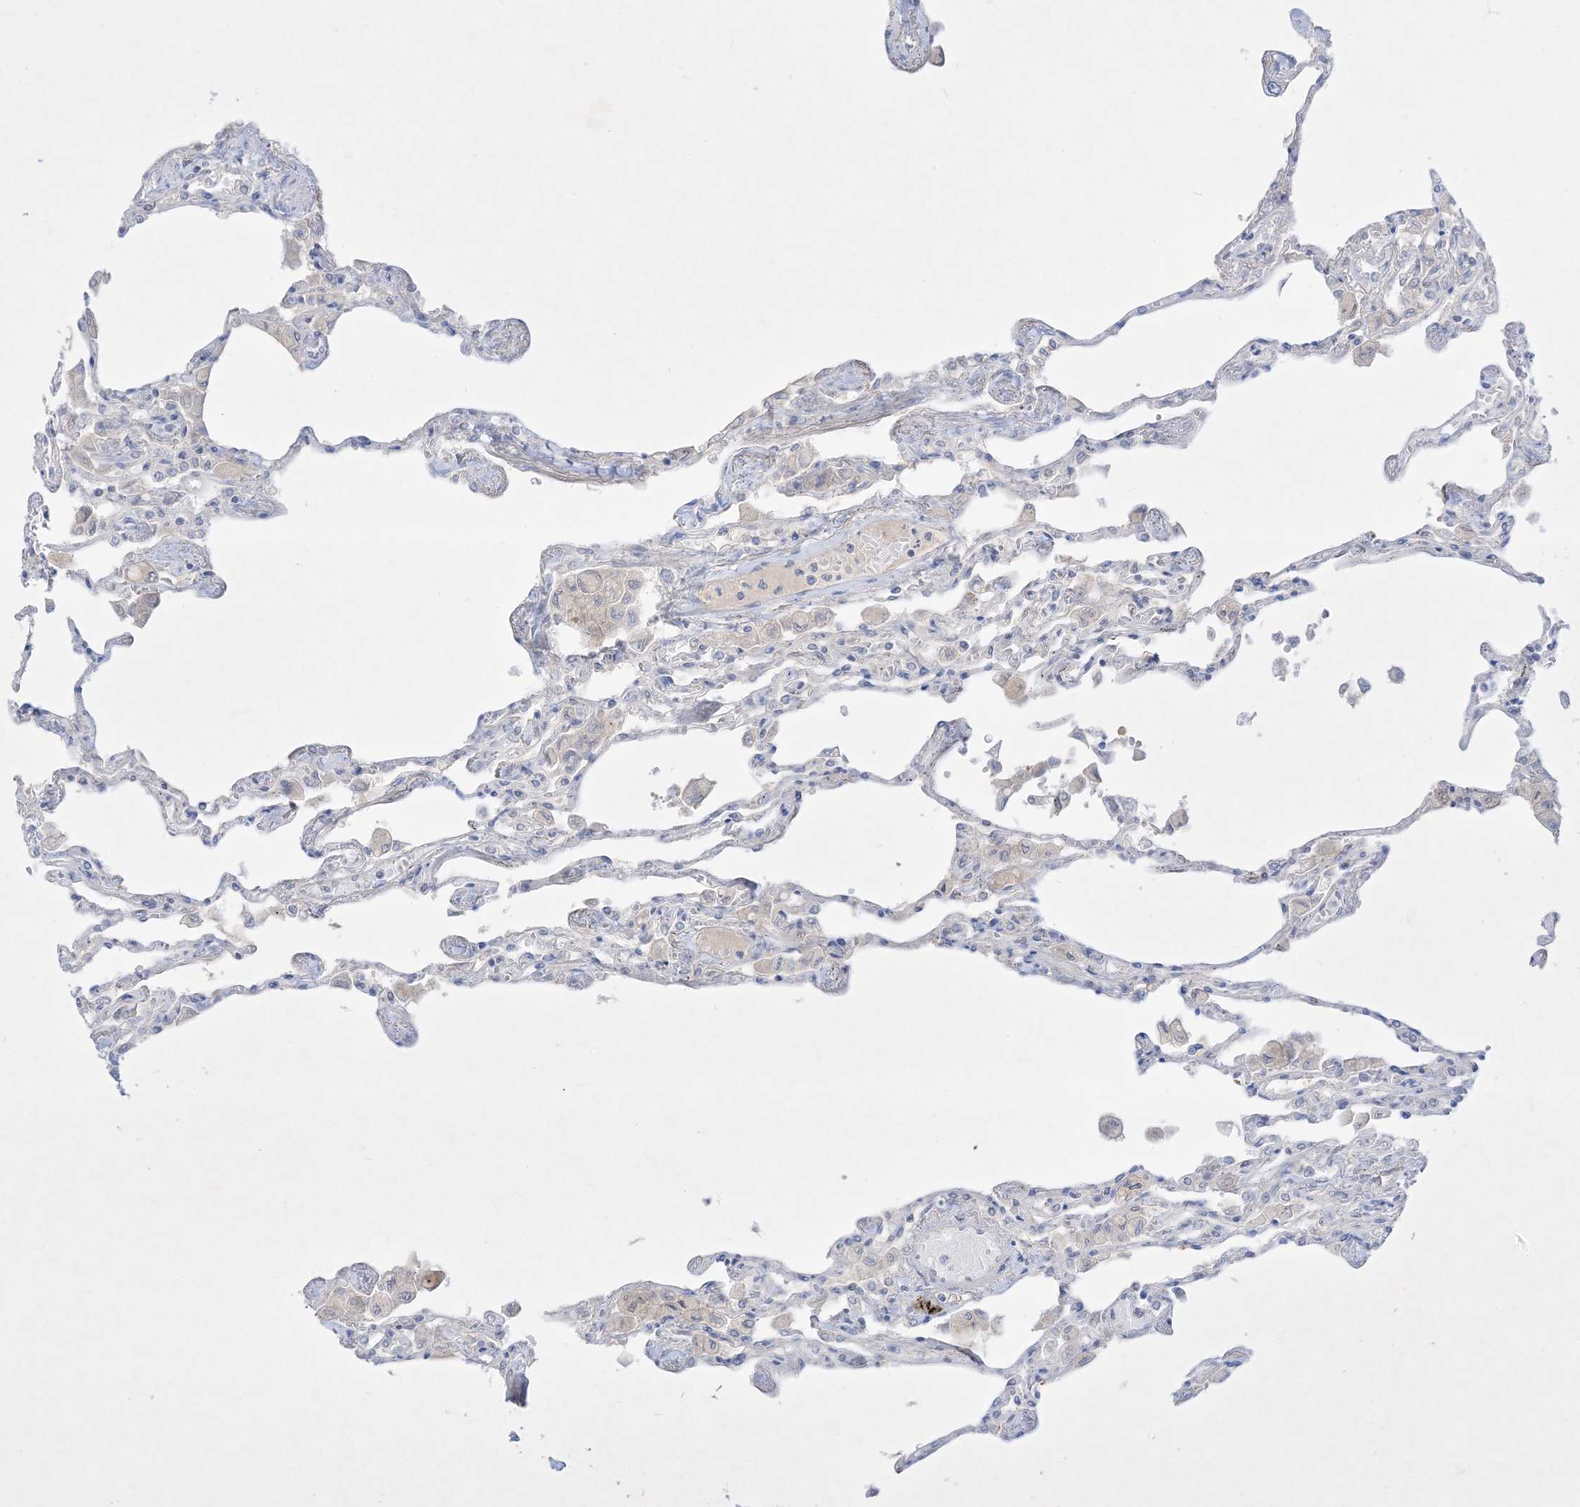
{"staining": {"intensity": "negative", "quantity": "none", "location": "none"}, "tissue": "lung", "cell_type": "Alveolar cells", "image_type": "normal", "snomed": [{"axis": "morphology", "description": "Normal tissue, NOS"}, {"axis": "topography", "description": "Bronchus"}, {"axis": "topography", "description": "Lung"}], "caption": "High magnification brightfield microscopy of benign lung stained with DAB (3,3'-diaminobenzidine) (brown) and counterstained with hematoxylin (blue): alveolar cells show no significant positivity. The staining was performed using DAB to visualize the protein expression in brown, while the nuclei were stained in blue with hematoxylin (Magnification: 20x).", "gene": "PLEKHA3", "patient": {"sex": "female", "age": 49}}